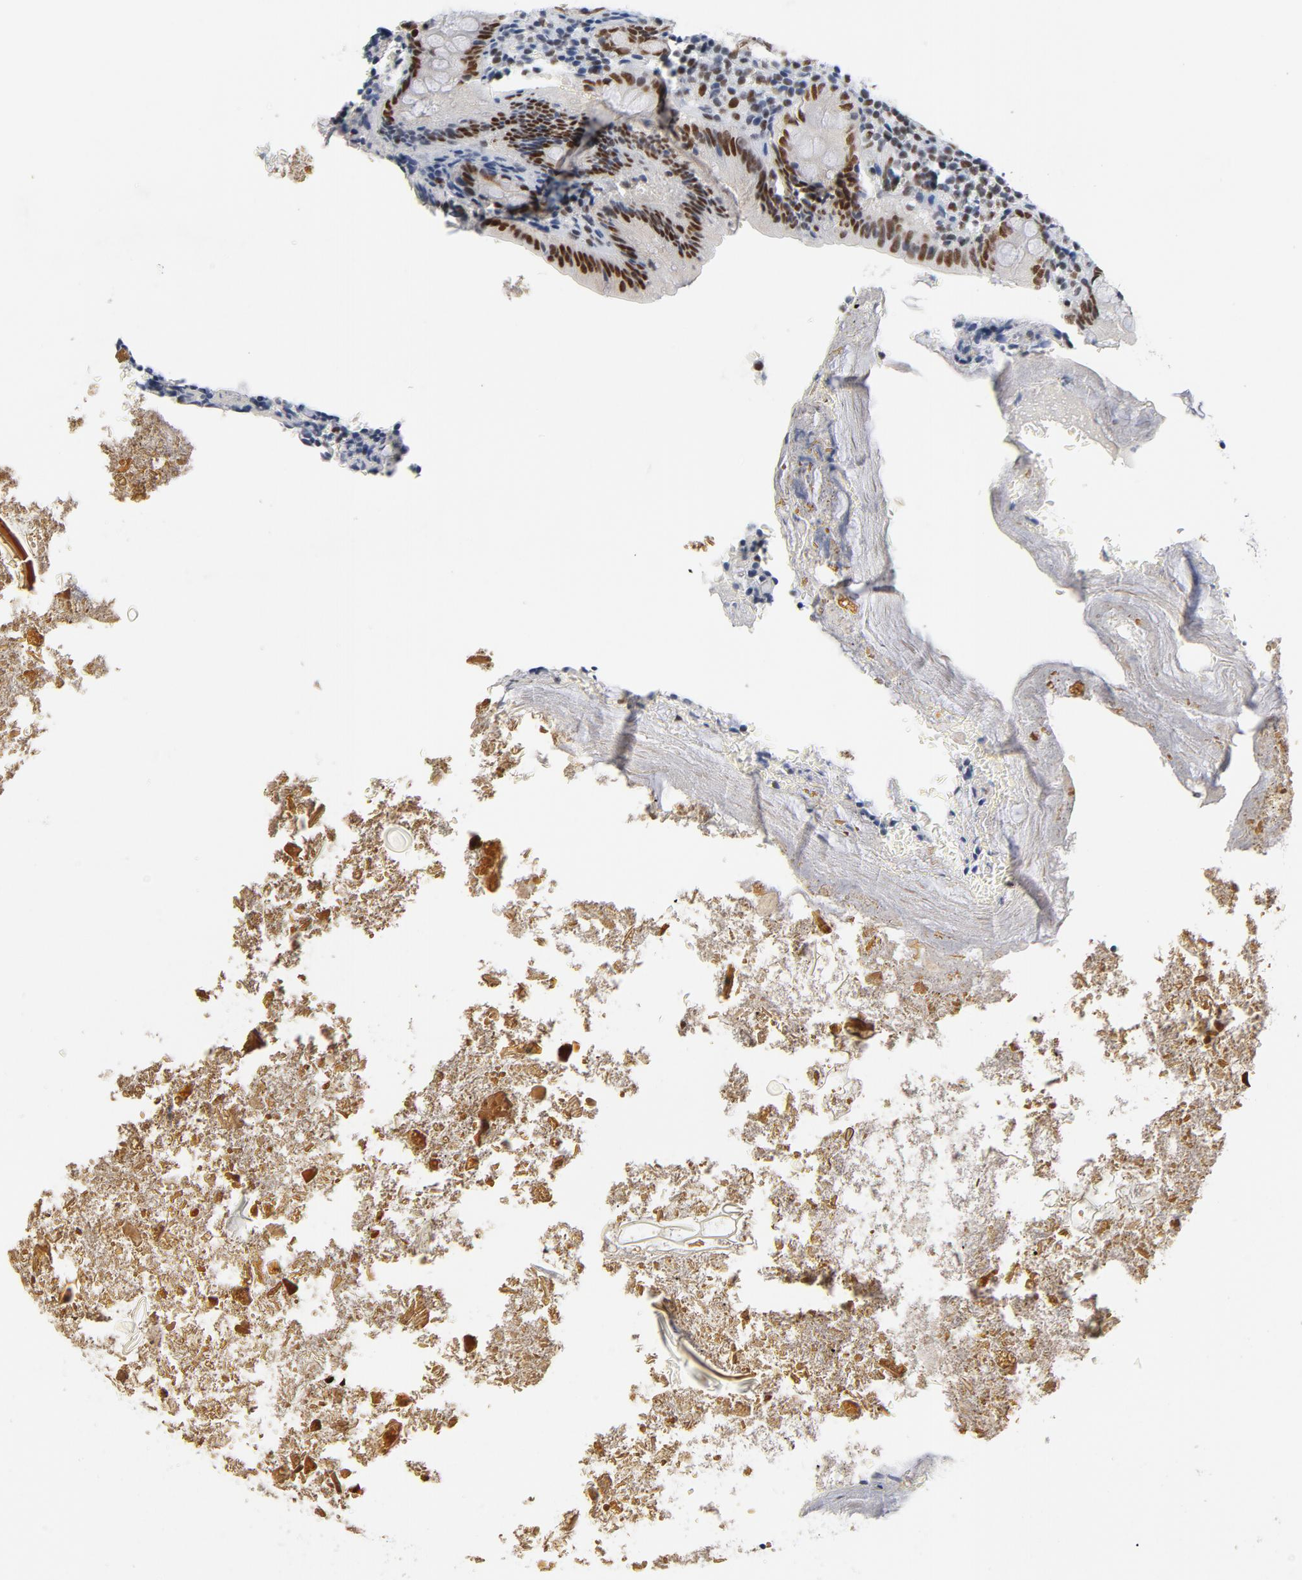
{"staining": {"intensity": "strong", "quantity": ">75%", "location": "nuclear"}, "tissue": "appendix", "cell_type": "Glandular cells", "image_type": "normal", "snomed": [{"axis": "morphology", "description": "Normal tissue, NOS"}, {"axis": "topography", "description": "Appendix"}], "caption": "Immunohistochemistry (IHC) image of benign human appendix stained for a protein (brown), which reveals high levels of strong nuclear positivity in about >75% of glandular cells.", "gene": "CSTF2", "patient": {"sex": "female", "age": 10}}